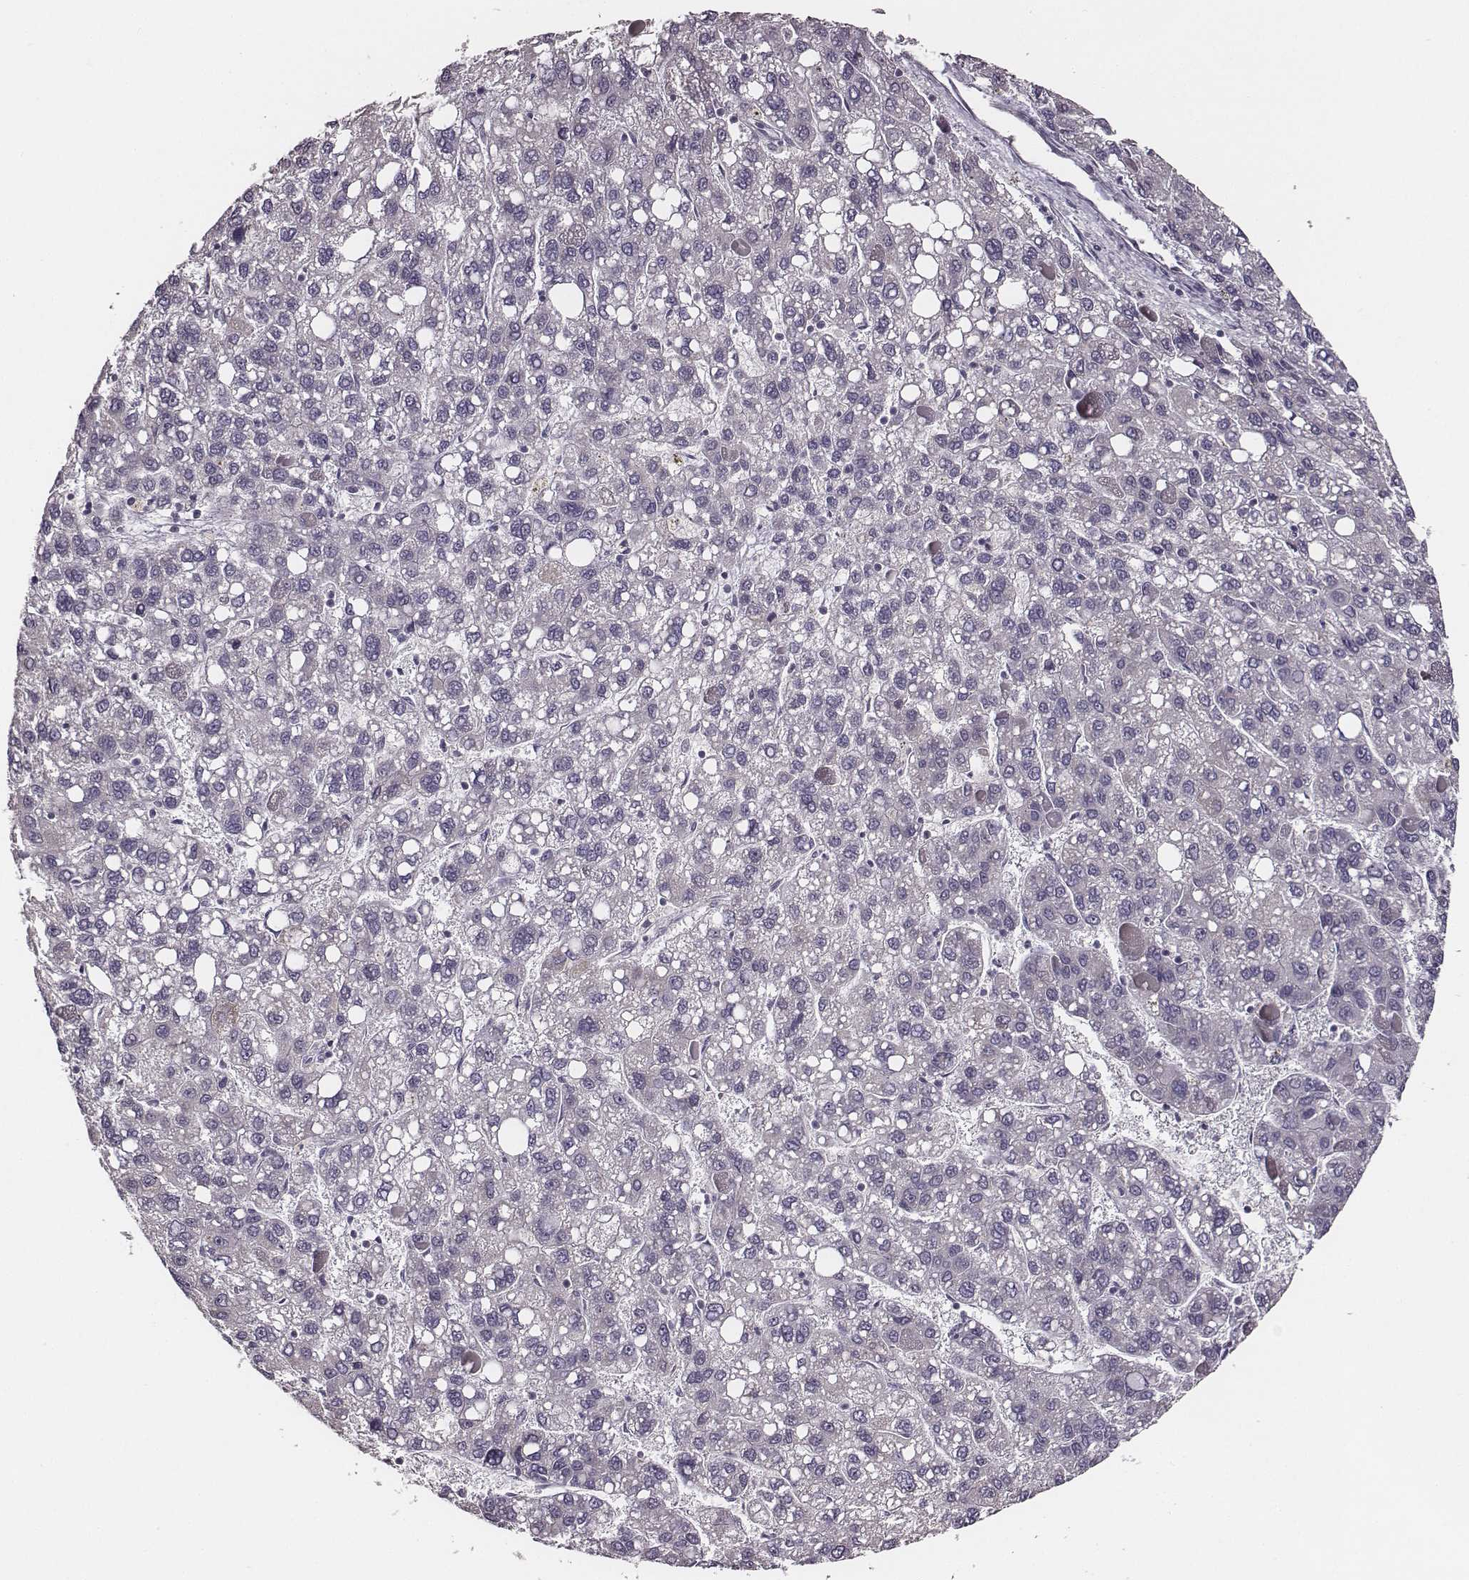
{"staining": {"intensity": "negative", "quantity": "none", "location": "none"}, "tissue": "liver cancer", "cell_type": "Tumor cells", "image_type": "cancer", "snomed": [{"axis": "morphology", "description": "Carcinoma, Hepatocellular, NOS"}, {"axis": "topography", "description": "Liver"}], "caption": "Immunohistochemistry of liver cancer exhibits no staining in tumor cells.", "gene": "UBL4B", "patient": {"sex": "female", "age": 82}}